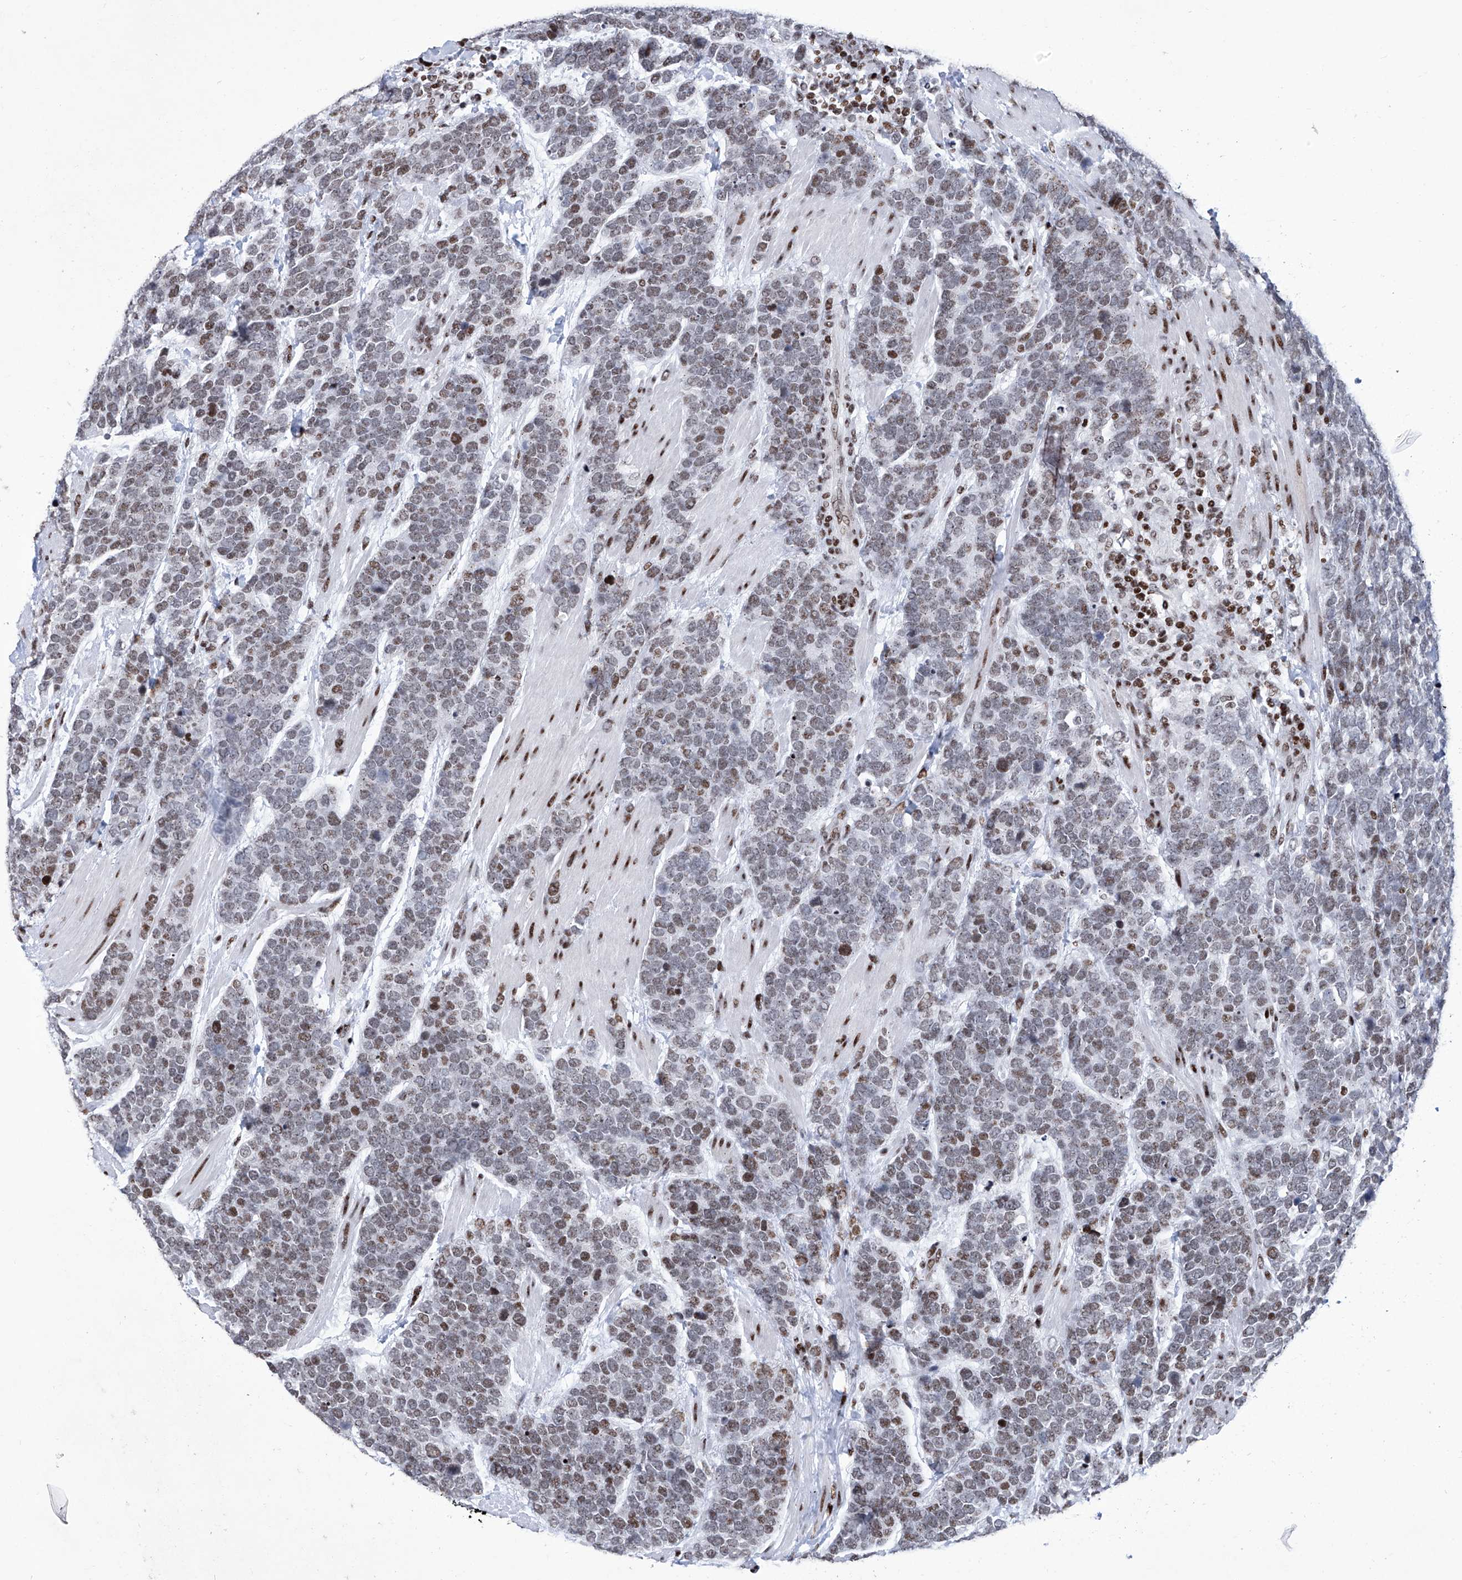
{"staining": {"intensity": "moderate", "quantity": "25%-75%", "location": "nuclear"}, "tissue": "urothelial cancer", "cell_type": "Tumor cells", "image_type": "cancer", "snomed": [{"axis": "morphology", "description": "Urothelial carcinoma, High grade"}, {"axis": "topography", "description": "Urinary bladder"}], "caption": "A high-resolution micrograph shows IHC staining of urothelial carcinoma (high-grade), which exhibits moderate nuclear positivity in approximately 25%-75% of tumor cells. (IHC, brightfield microscopy, high magnification).", "gene": "HEY2", "patient": {"sex": "female", "age": 82}}